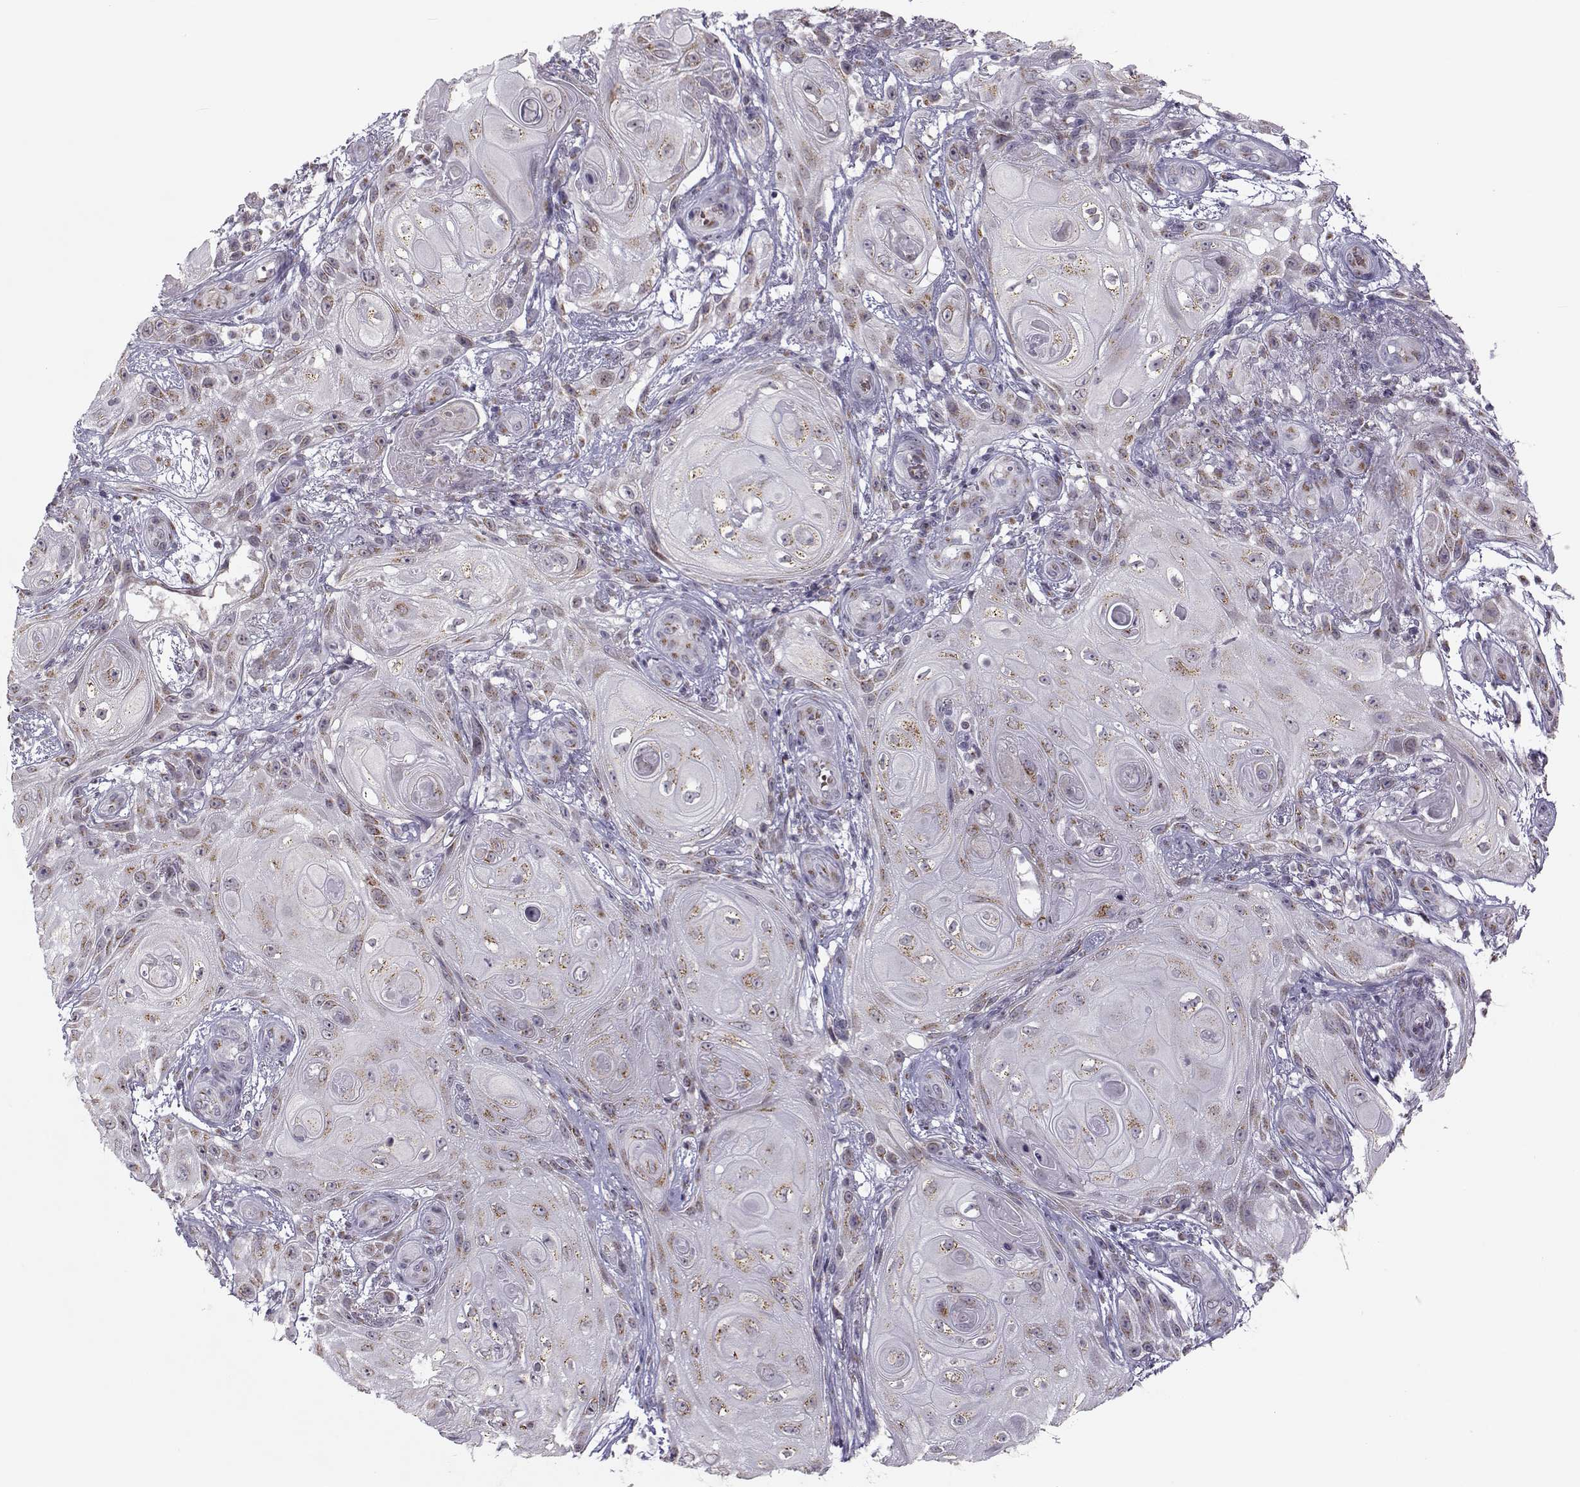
{"staining": {"intensity": "weak", "quantity": ">75%", "location": "cytoplasmic/membranous"}, "tissue": "skin cancer", "cell_type": "Tumor cells", "image_type": "cancer", "snomed": [{"axis": "morphology", "description": "Squamous cell carcinoma, NOS"}, {"axis": "topography", "description": "Skin"}], "caption": "Squamous cell carcinoma (skin) stained with IHC exhibits weak cytoplasmic/membranous positivity in about >75% of tumor cells.", "gene": "SLC4A5", "patient": {"sex": "male", "age": 62}}